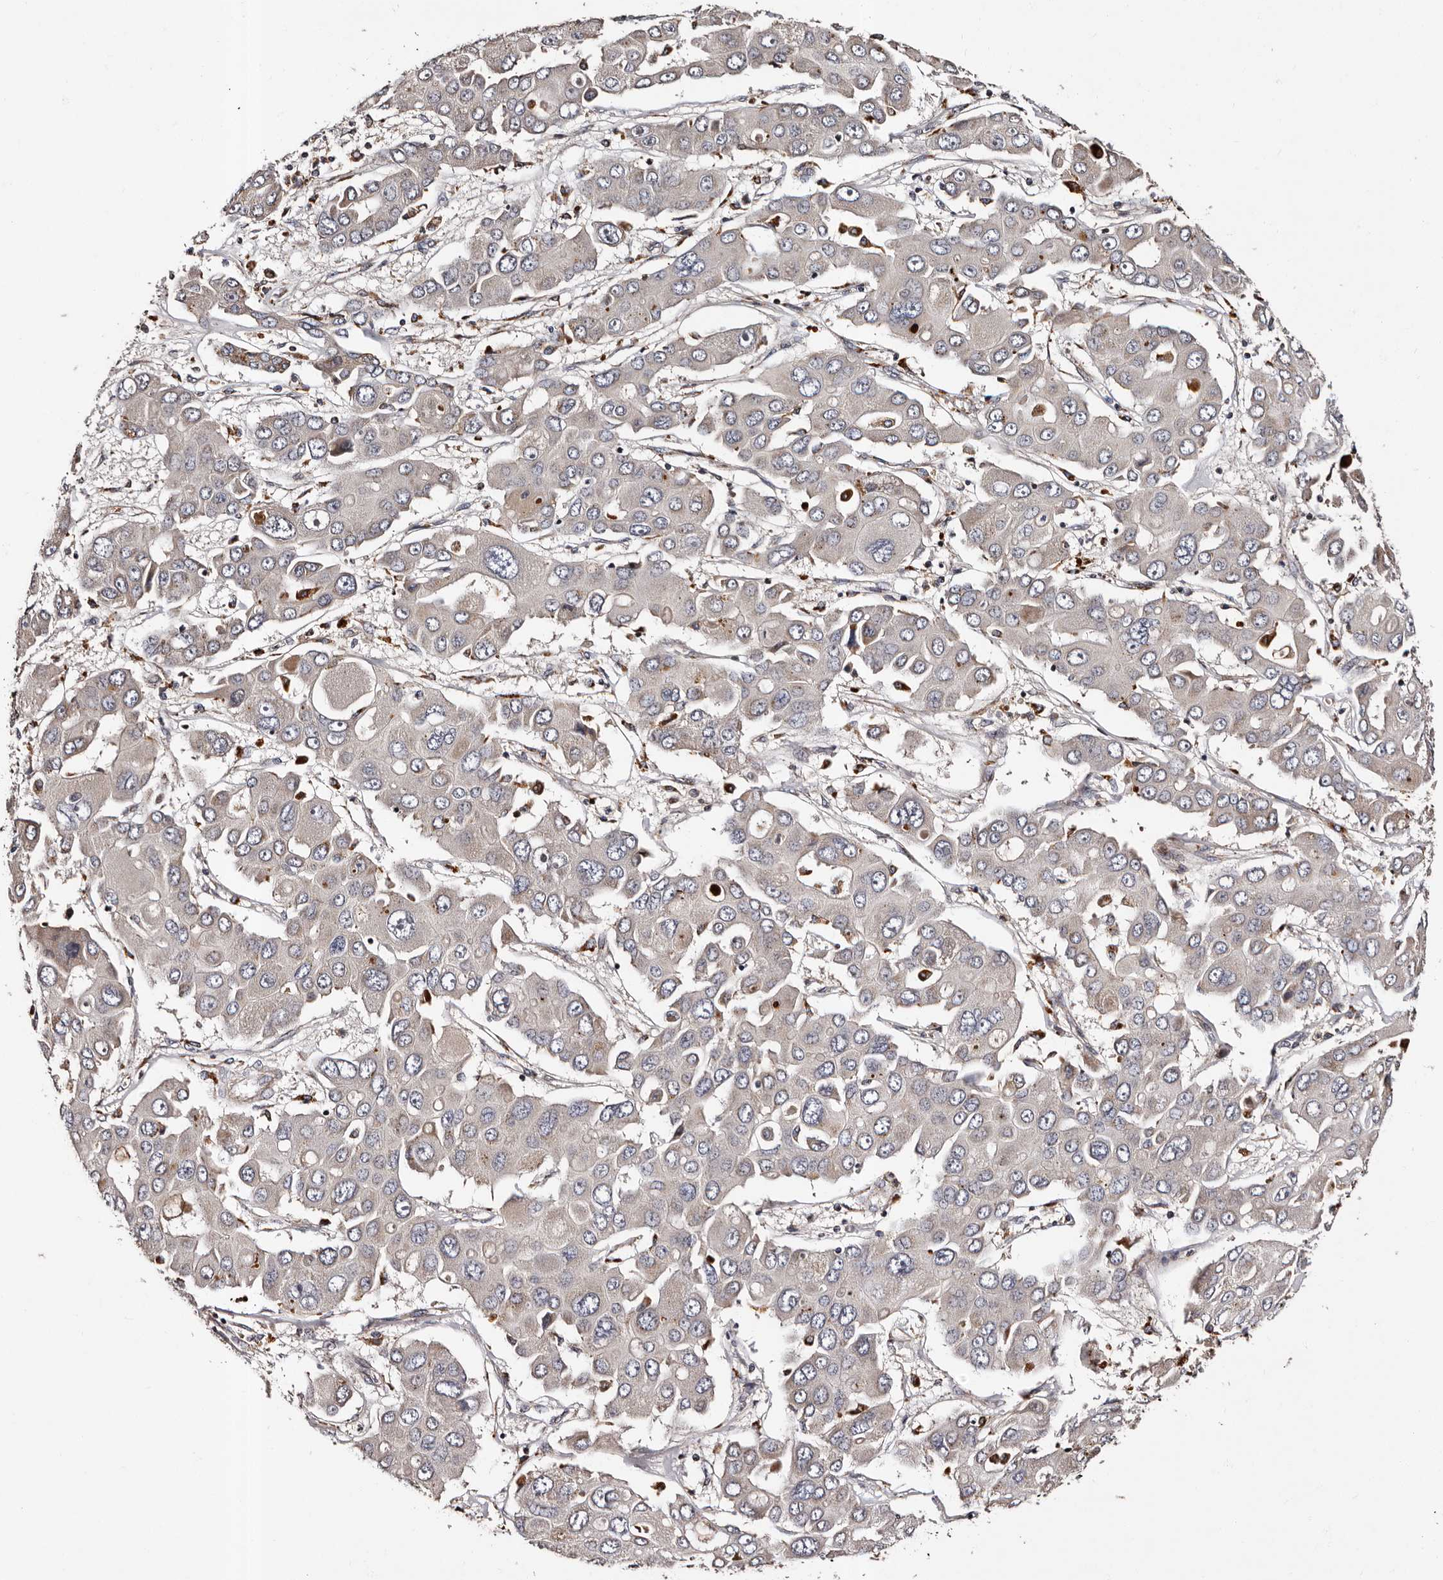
{"staining": {"intensity": "negative", "quantity": "none", "location": "none"}, "tissue": "liver cancer", "cell_type": "Tumor cells", "image_type": "cancer", "snomed": [{"axis": "morphology", "description": "Cholangiocarcinoma"}, {"axis": "topography", "description": "Liver"}], "caption": "A high-resolution photomicrograph shows immunohistochemistry (IHC) staining of liver cancer (cholangiocarcinoma), which exhibits no significant positivity in tumor cells. Nuclei are stained in blue.", "gene": "ADCK5", "patient": {"sex": "male", "age": 67}}